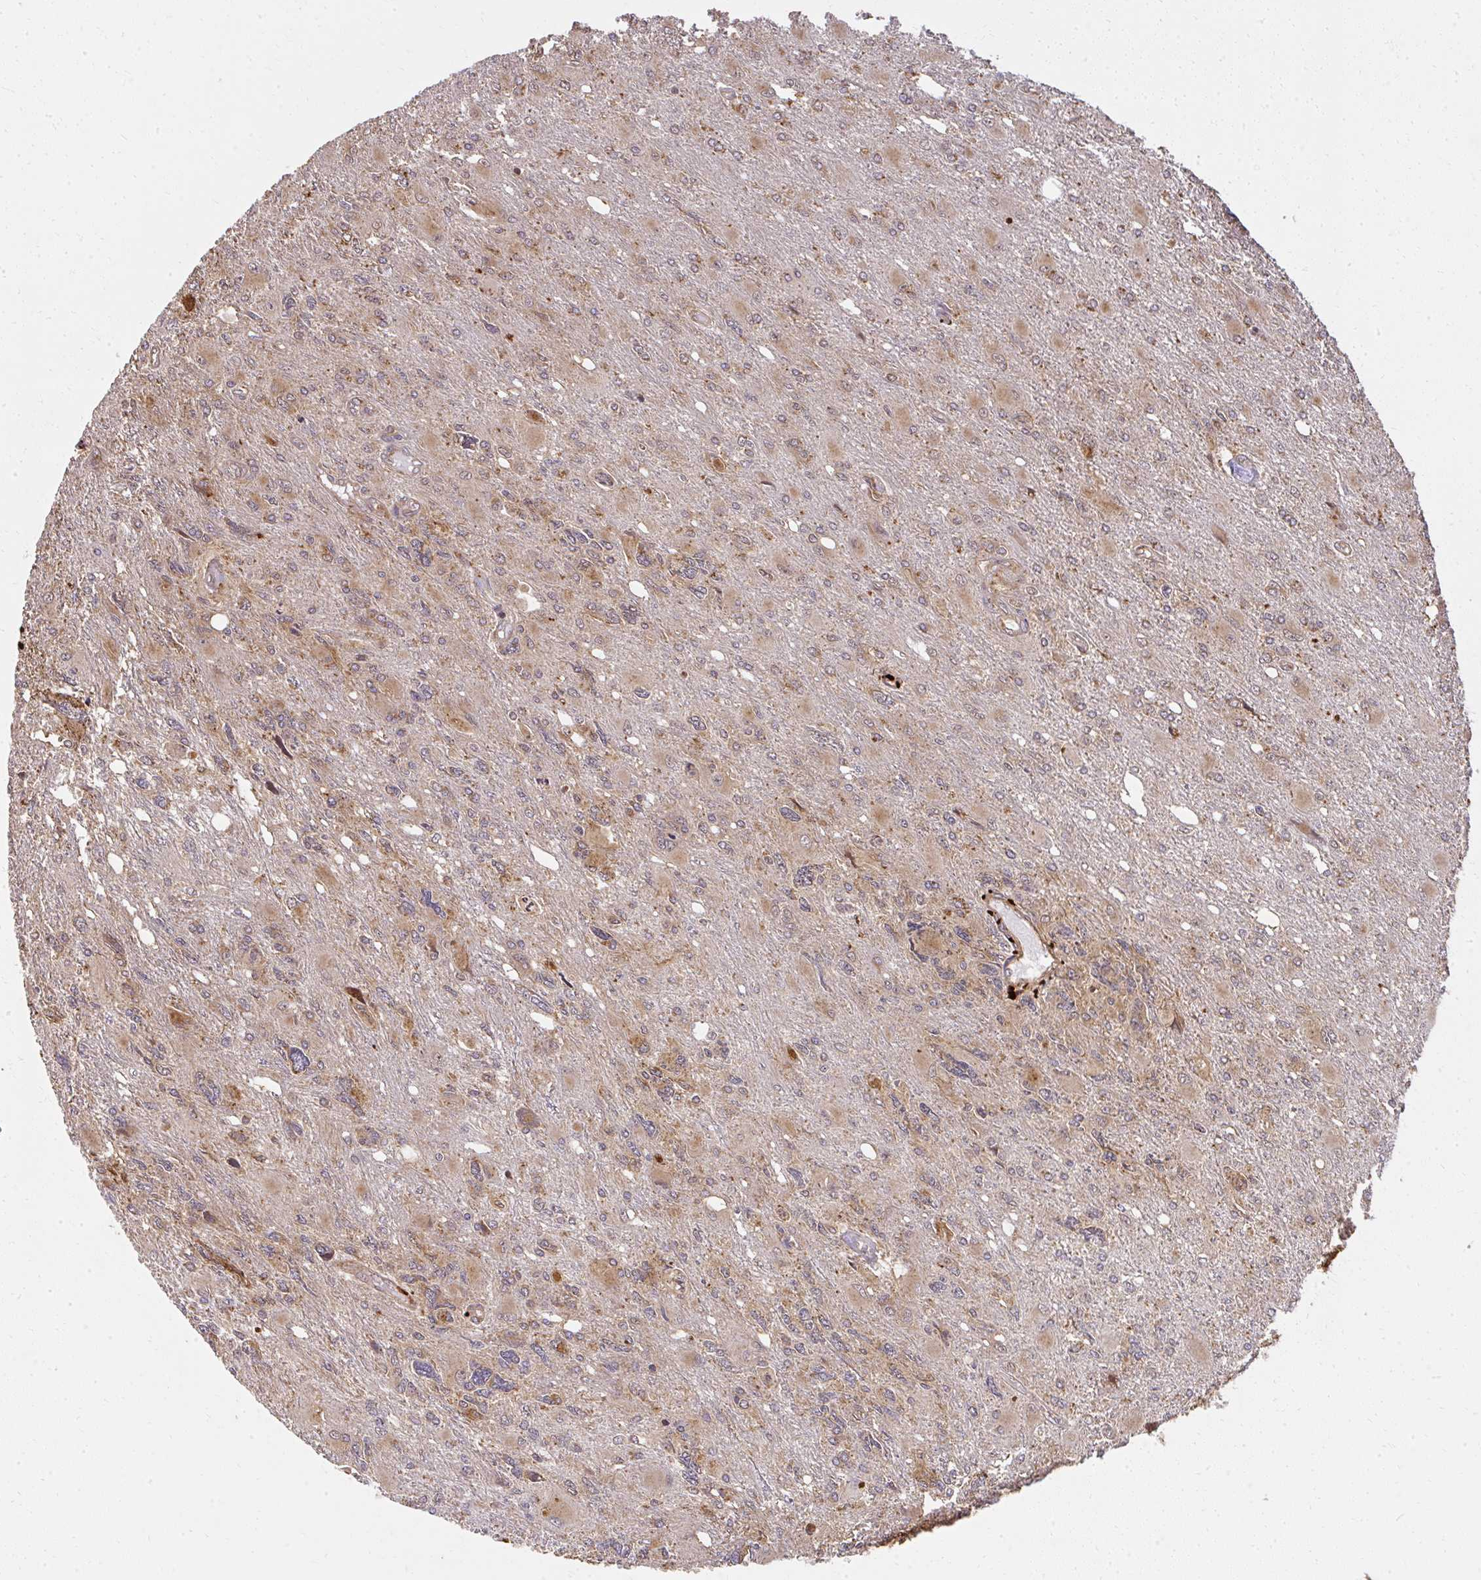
{"staining": {"intensity": "moderate", "quantity": ">75%", "location": "cytoplasmic/membranous"}, "tissue": "glioma", "cell_type": "Tumor cells", "image_type": "cancer", "snomed": [{"axis": "morphology", "description": "Glioma, malignant, High grade"}, {"axis": "topography", "description": "Brain"}], "caption": "Tumor cells show moderate cytoplasmic/membranous staining in approximately >75% of cells in malignant high-grade glioma.", "gene": "GNS", "patient": {"sex": "male", "age": 67}}